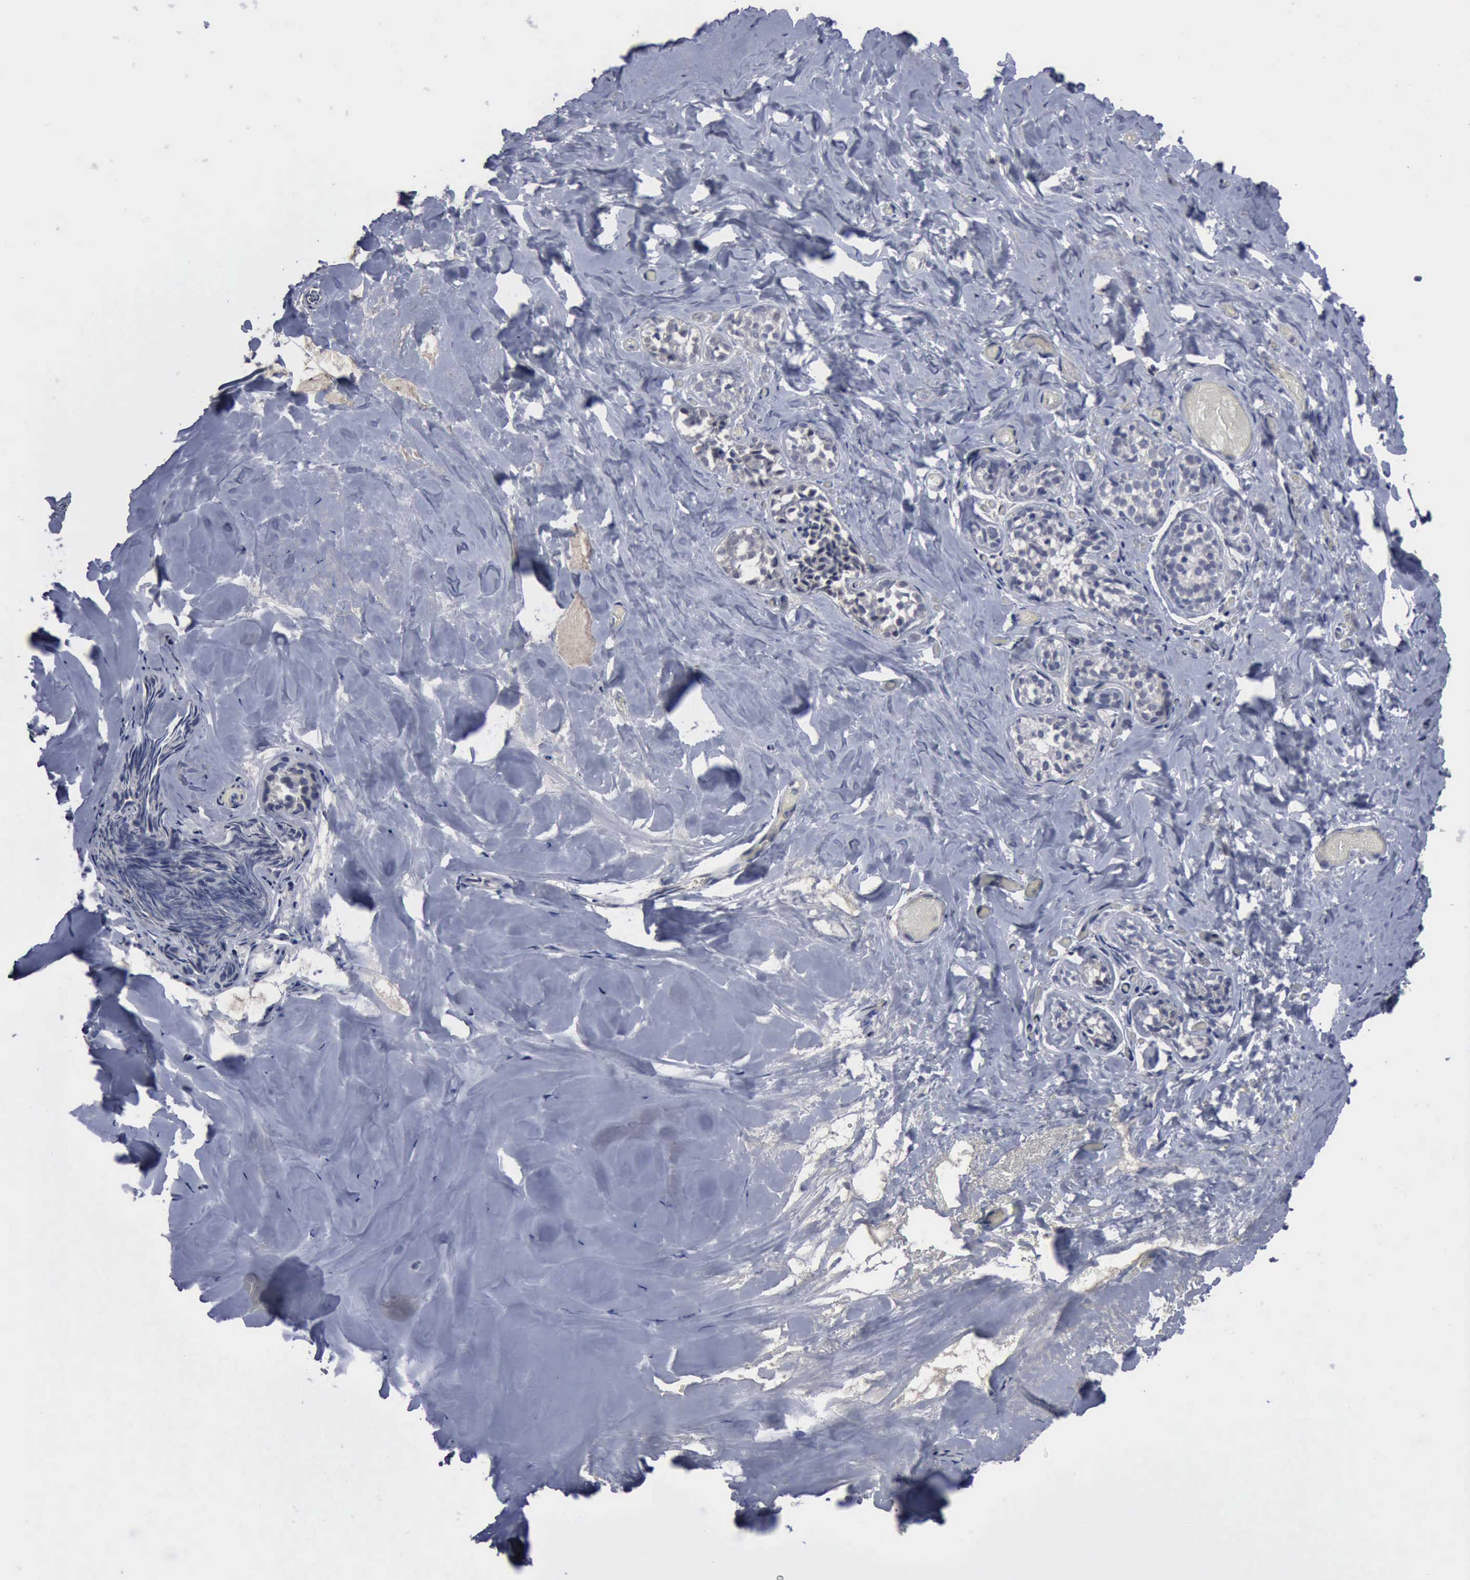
{"staining": {"intensity": "negative", "quantity": "none", "location": "none"}, "tissue": "breast", "cell_type": "Adipocytes", "image_type": "normal", "snomed": [{"axis": "morphology", "description": "Normal tissue, NOS"}, {"axis": "topography", "description": "Breast"}], "caption": "Immunohistochemistry photomicrograph of benign breast stained for a protein (brown), which demonstrates no expression in adipocytes.", "gene": "MYO18B", "patient": {"sex": "female", "age": 75}}